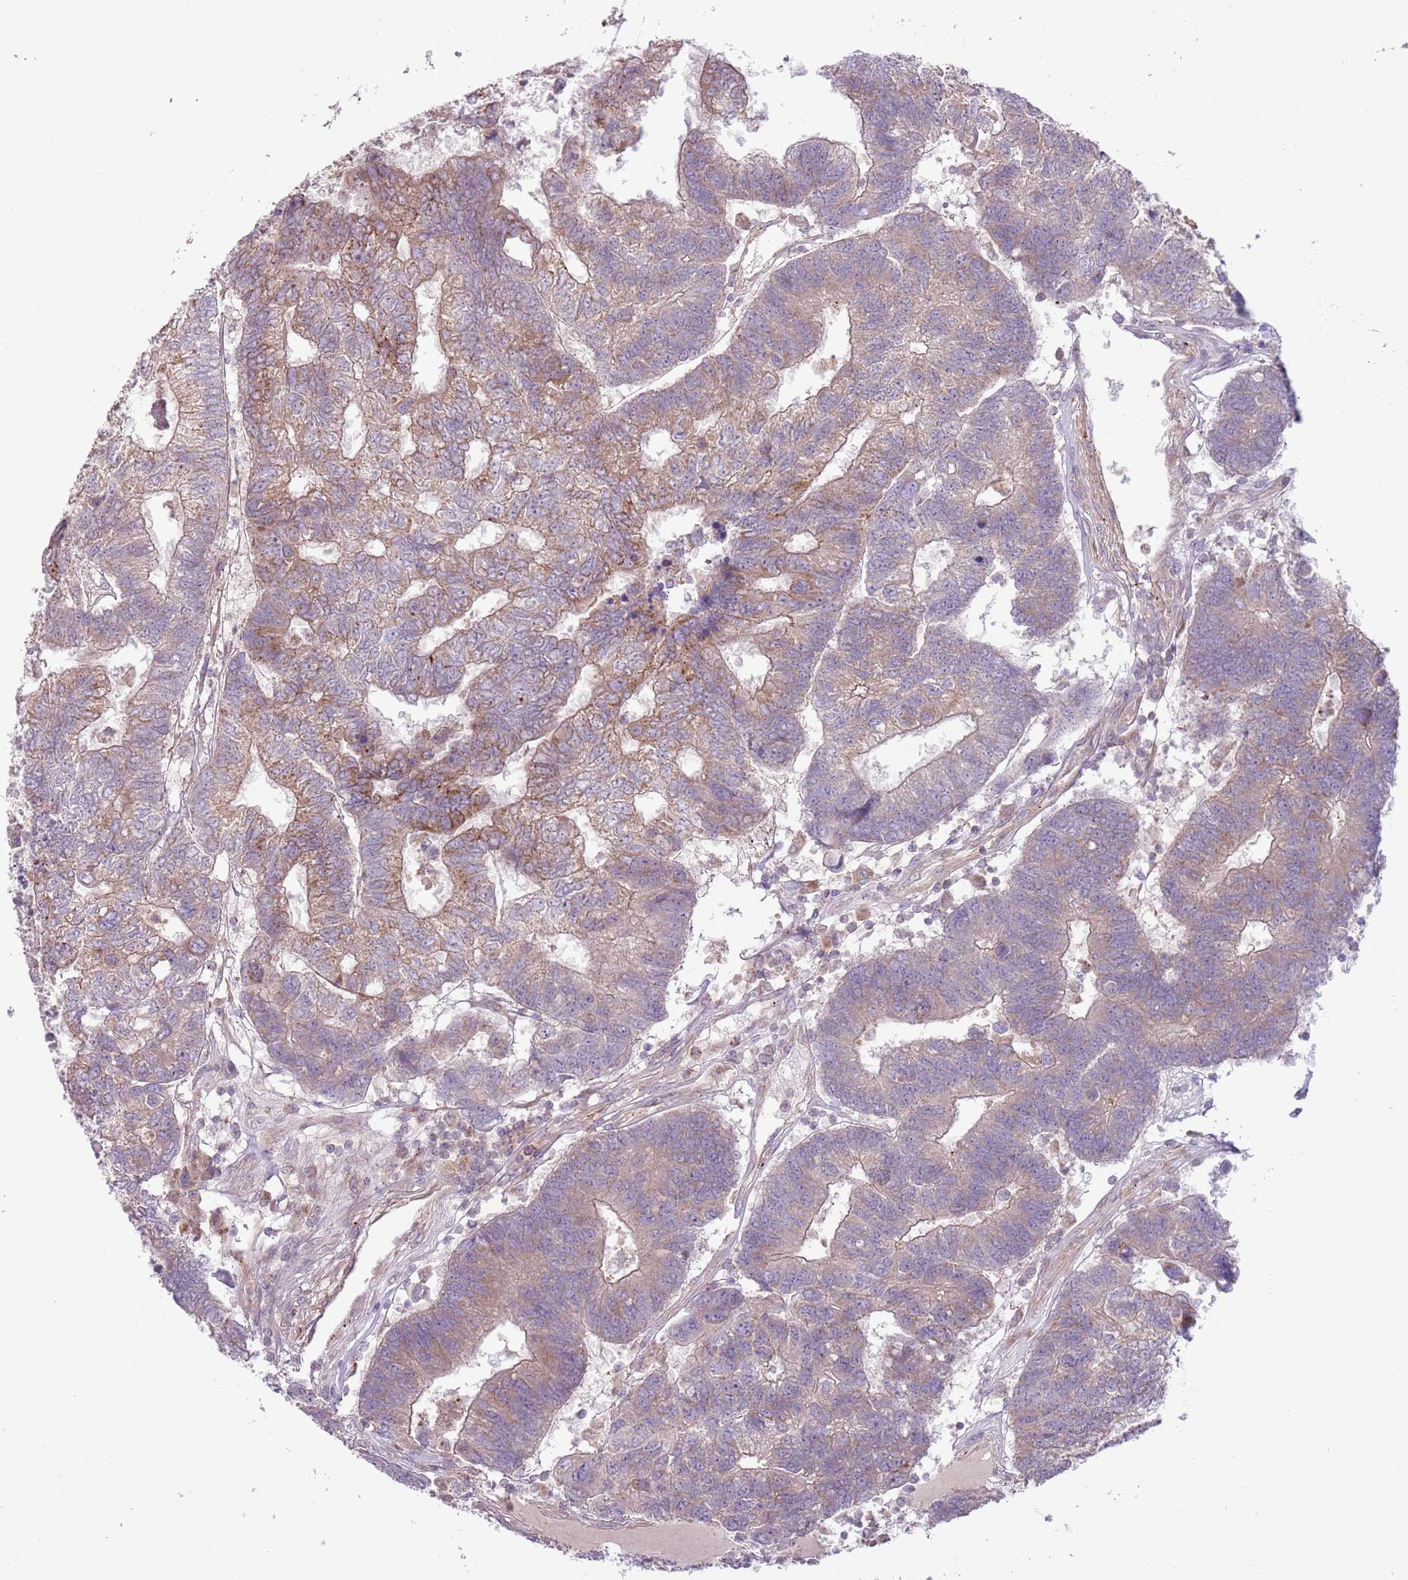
{"staining": {"intensity": "moderate", "quantity": "25%-75%", "location": "cytoplasmic/membranous"}, "tissue": "colorectal cancer", "cell_type": "Tumor cells", "image_type": "cancer", "snomed": [{"axis": "morphology", "description": "Adenocarcinoma, NOS"}, {"axis": "topography", "description": "Colon"}], "caption": "Adenocarcinoma (colorectal) stained with immunohistochemistry exhibits moderate cytoplasmic/membranous staining in approximately 25%-75% of tumor cells.", "gene": "DTD2", "patient": {"sex": "female", "age": 48}}